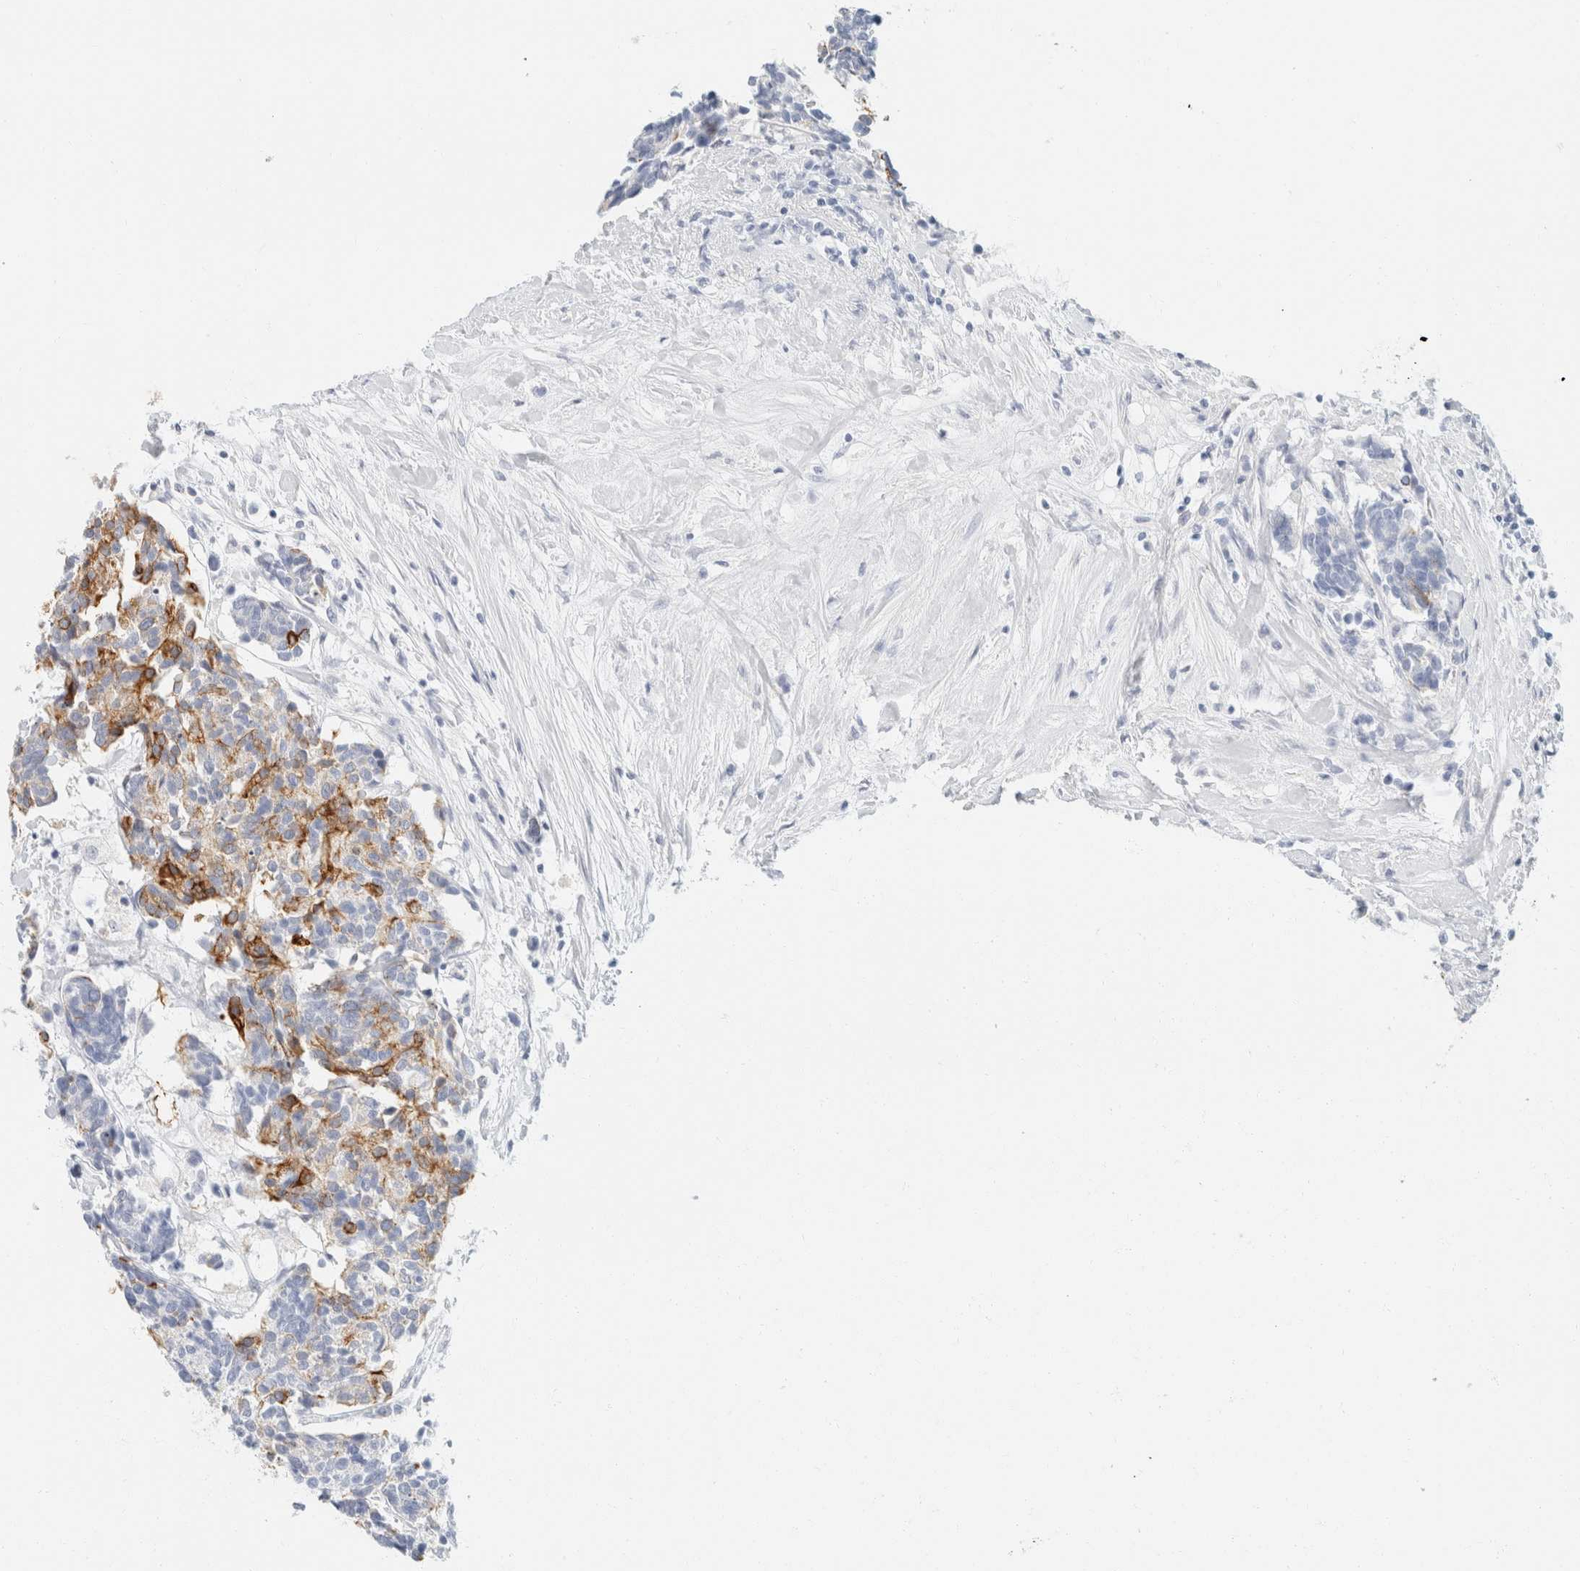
{"staining": {"intensity": "moderate", "quantity": "<25%", "location": "cytoplasmic/membranous"}, "tissue": "carcinoid", "cell_type": "Tumor cells", "image_type": "cancer", "snomed": [{"axis": "morphology", "description": "Carcinoma, NOS"}, {"axis": "morphology", "description": "Carcinoid, malignant, NOS"}, {"axis": "topography", "description": "Urinary bladder"}], "caption": "Carcinoma stained for a protein (brown) displays moderate cytoplasmic/membranous positive staining in approximately <25% of tumor cells.", "gene": "KRT20", "patient": {"sex": "male", "age": 57}}